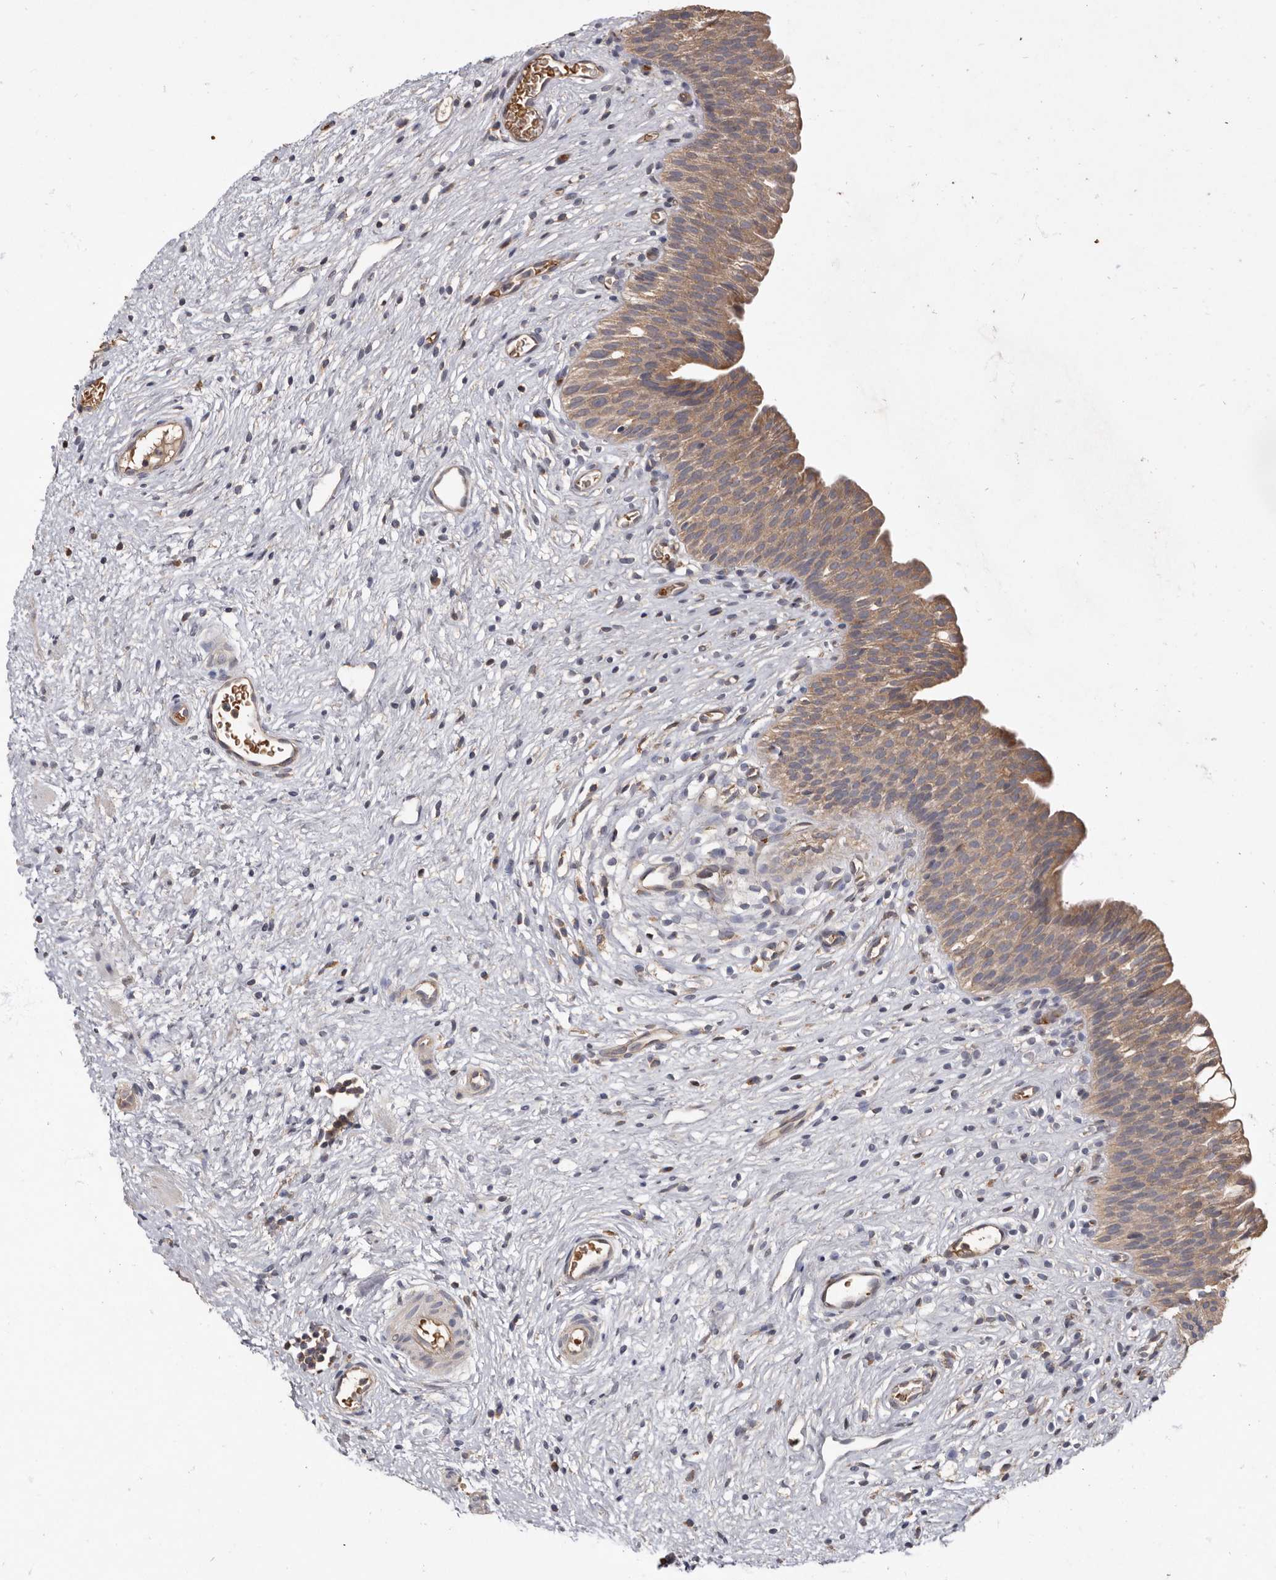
{"staining": {"intensity": "moderate", "quantity": ">75%", "location": "cytoplasmic/membranous"}, "tissue": "urinary bladder", "cell_type": "Urothelial cells", "image_type": "normal", "snomed": [{"axis": "morphology", "description": "Normal tissue, NOS"}, {"axis": "topography", "description": "Urinary bladder"}], "caption": "This micrograph exhibits IHC staining of normal human urinary bladder, with medium moderate cytoplasmic/membranous staining in about >75% of urothelial cells.", "gene": "KIF26B", "patient": {"sex": "male", "age": 1}}